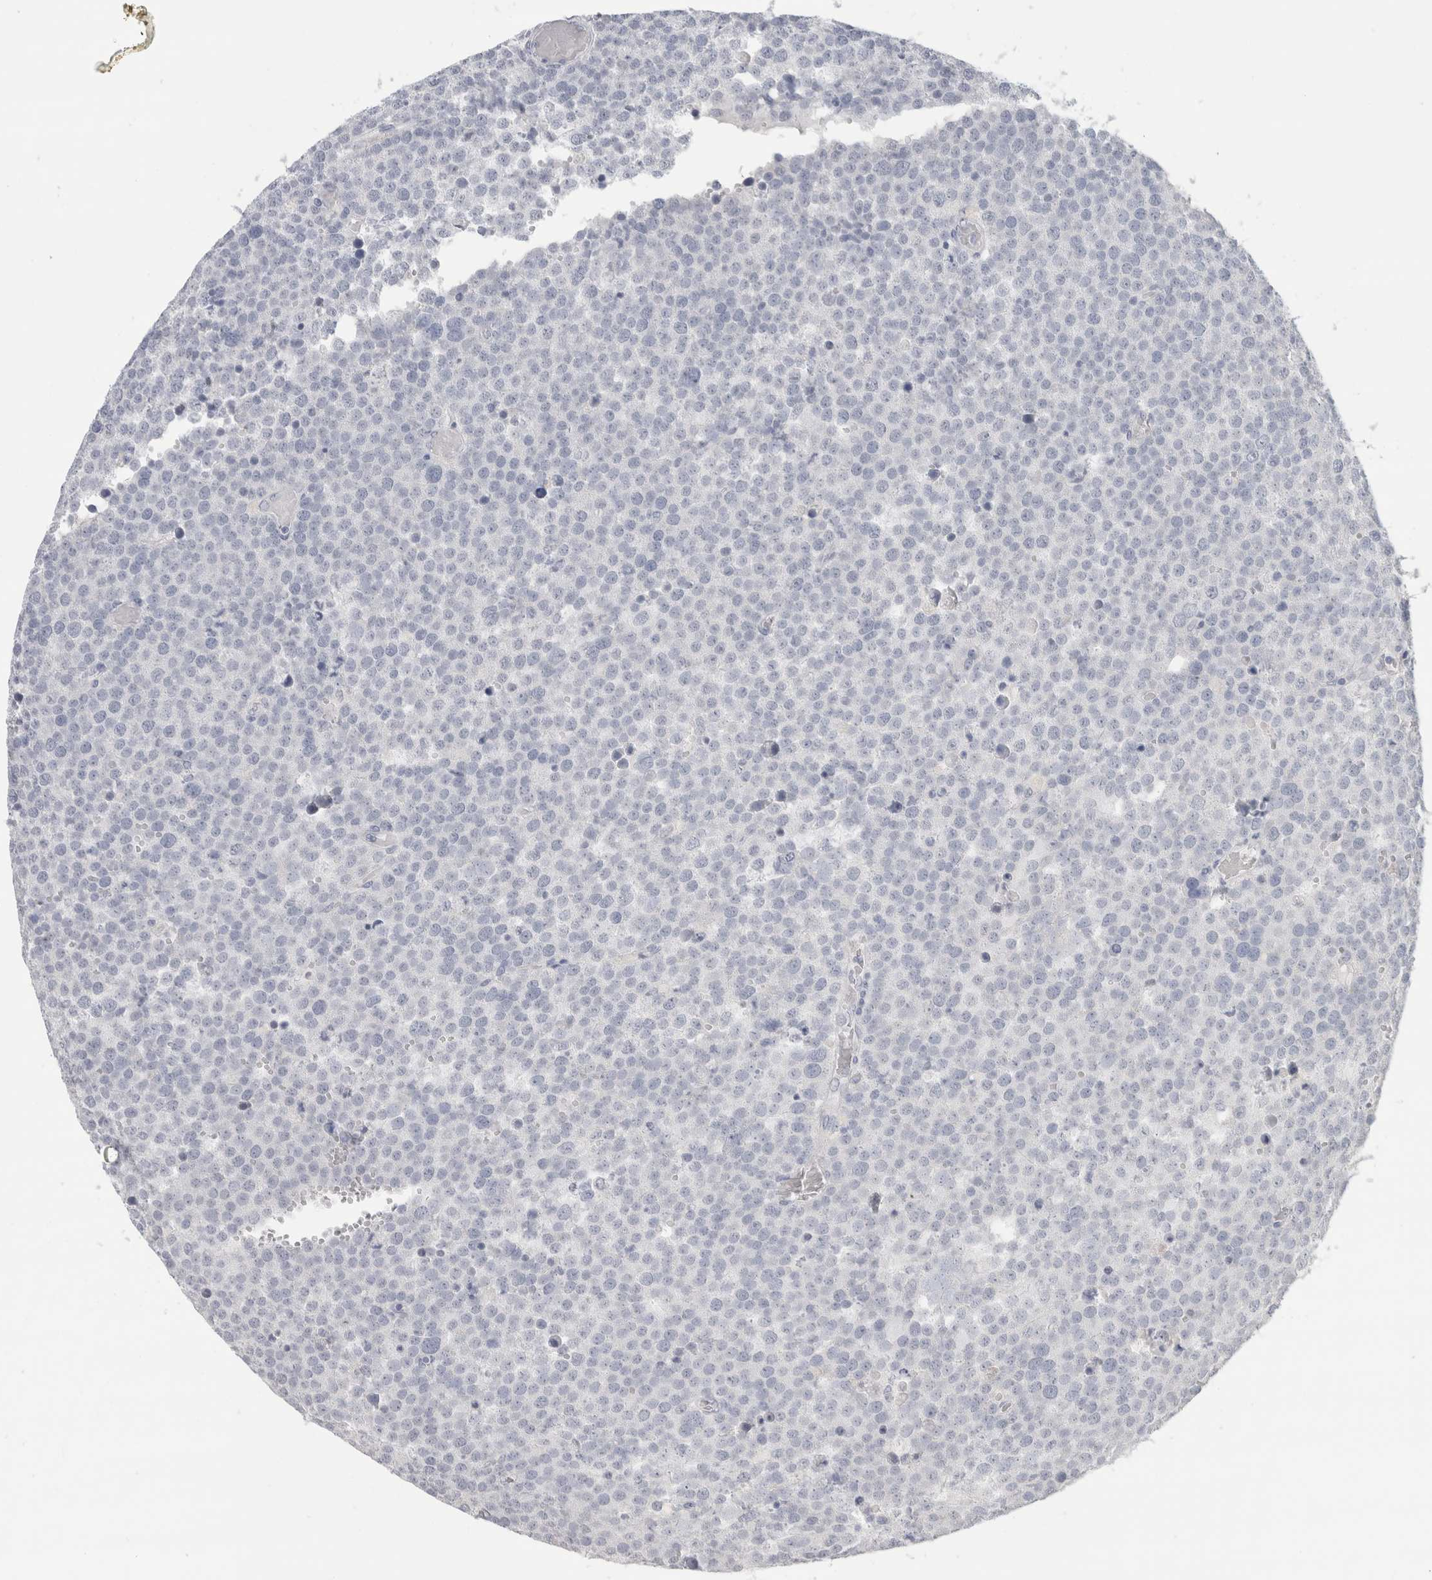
{"staining": {"intensity": "negative", "quantity": "none", "location": "none"}, "tissue": "testis cancer", "cell_type": "Tumor cells", "image_type": "cancer", "snomed": [{"axis": "morphology", "description": "Seminoma, NOS"}, {"axis": "topography", "description": "Testis"}], "caption": "This is an IHC image of human testis seminoma. There is no expression in tumor cells.", "gene": "SLC6A1", "patient": {"sex": "male", "age": 71}}